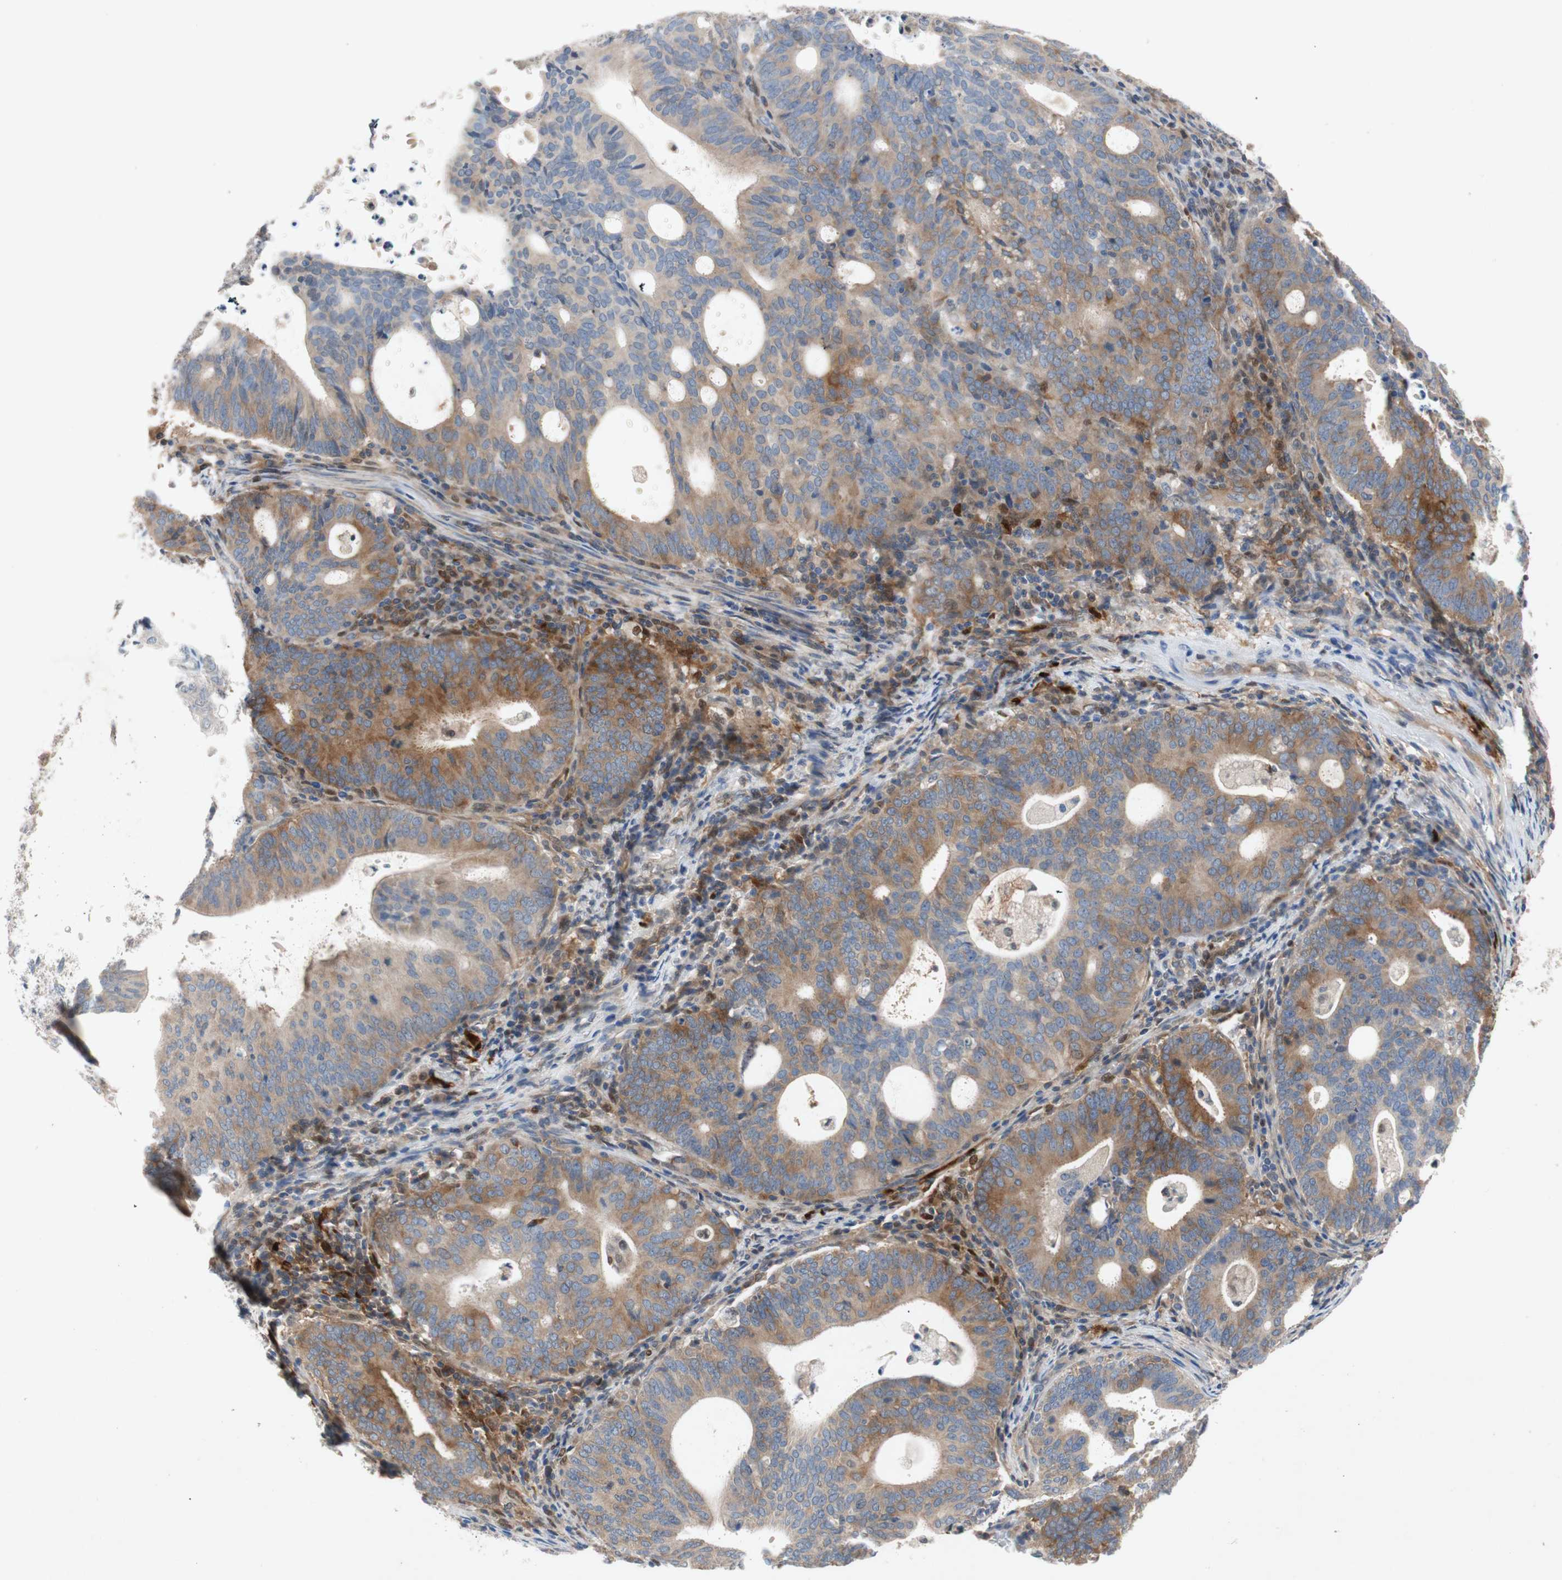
{"staining": {"intensity": "moderate", "quantity": "25%-75%", "location": "cytoplasmic/membranous"}, "tissue": "endometrial cancer", "cell_type": "Tumor cells", "image_type": "cancer", "snomed": [{"axis": "morphology", "description": "Adenocarcinoma, NOS"}, {"axis": "topography", "description": "Uterus"}], "caption": "A high-resolution photomicrograph shows IHC staining of endometrial adenocarcinoma, which displays moderate cytoplasmic/membranous expression in approximately 25%-75% of tumor cells.", "gene": "RELB", "patient": {"sex": "female", "age": 83}}